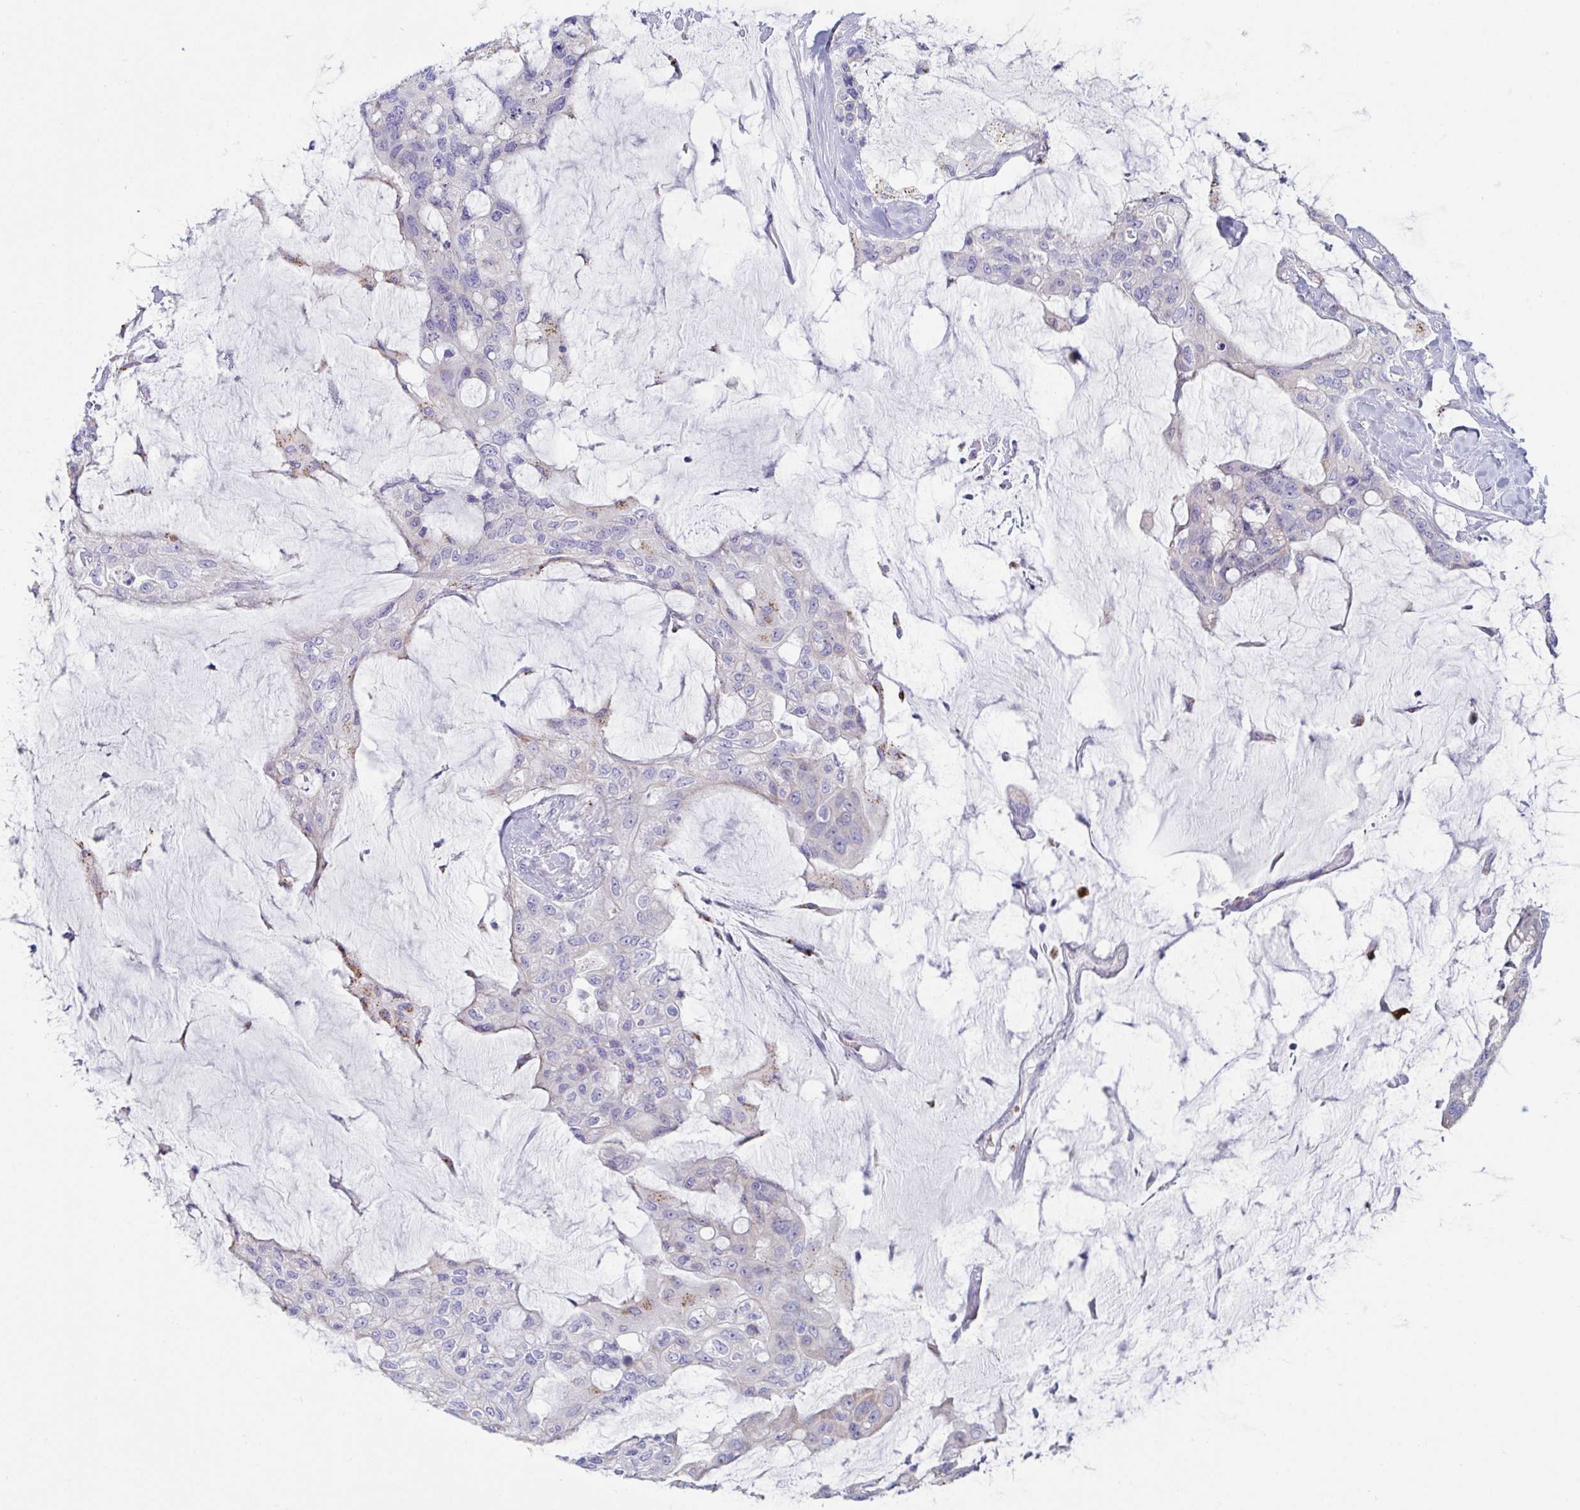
{"staining": {"intensity": "negative", "quantity": "none", "location": "none"}, "tissue": "colorectal cancer", "cell_type": "Tumor cells", "image_type": "cancer", "snomed": [{"axis": "morphology", "description": "Adenocarcinoma, NOS"}, {"axis": "topography", "description": "Rectum"}], "caption": "Immunohistochemical staining of human colorectal adenocarcinoma exhibits no significant positivity in tumor cells.", "gene": "TAS2R38", "patient": {"sex": "female", "age": 59}}